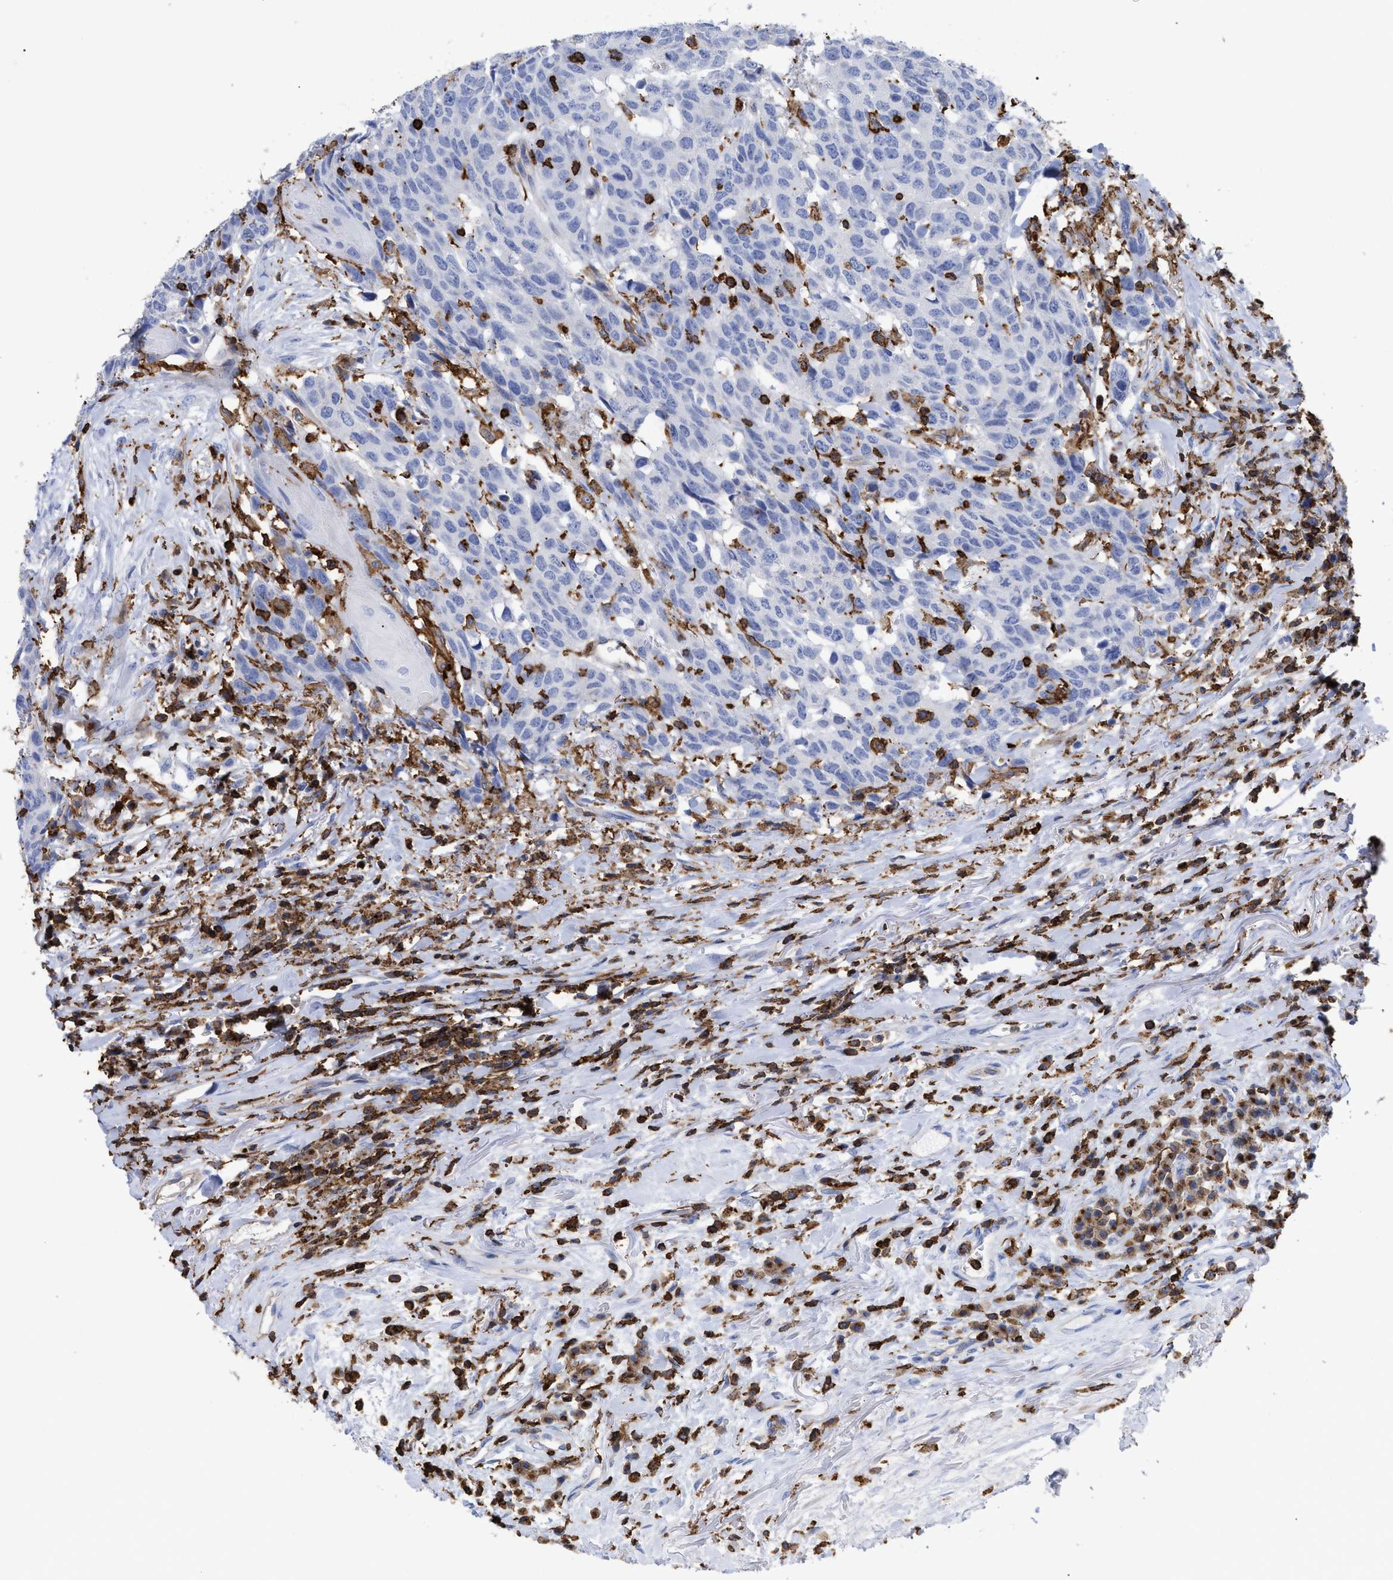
{"staining": {"intensity": "negative", "quantity": "none", "location": "none"}, "tissue": "head and neck cancer", "cell_type": "Tumor cells", "image_type": "cancer", "snomed": [{"axis": "morphology", "description": "Squamous cell carcinoma, NOS"}, {"axis": "topography", "description": "Head-Neck"}], "caption": "The histopathology image reveals no staining of tumor cells in head and neck squamous cell carcinoma. The staining is performed using DAB (3,3'-diaminobenzidine) brown chromogen with nuclei counter-stained in using hematoxylin.", "gene": "HCLS1", "patient": {"sex": "male", "age": 66}}